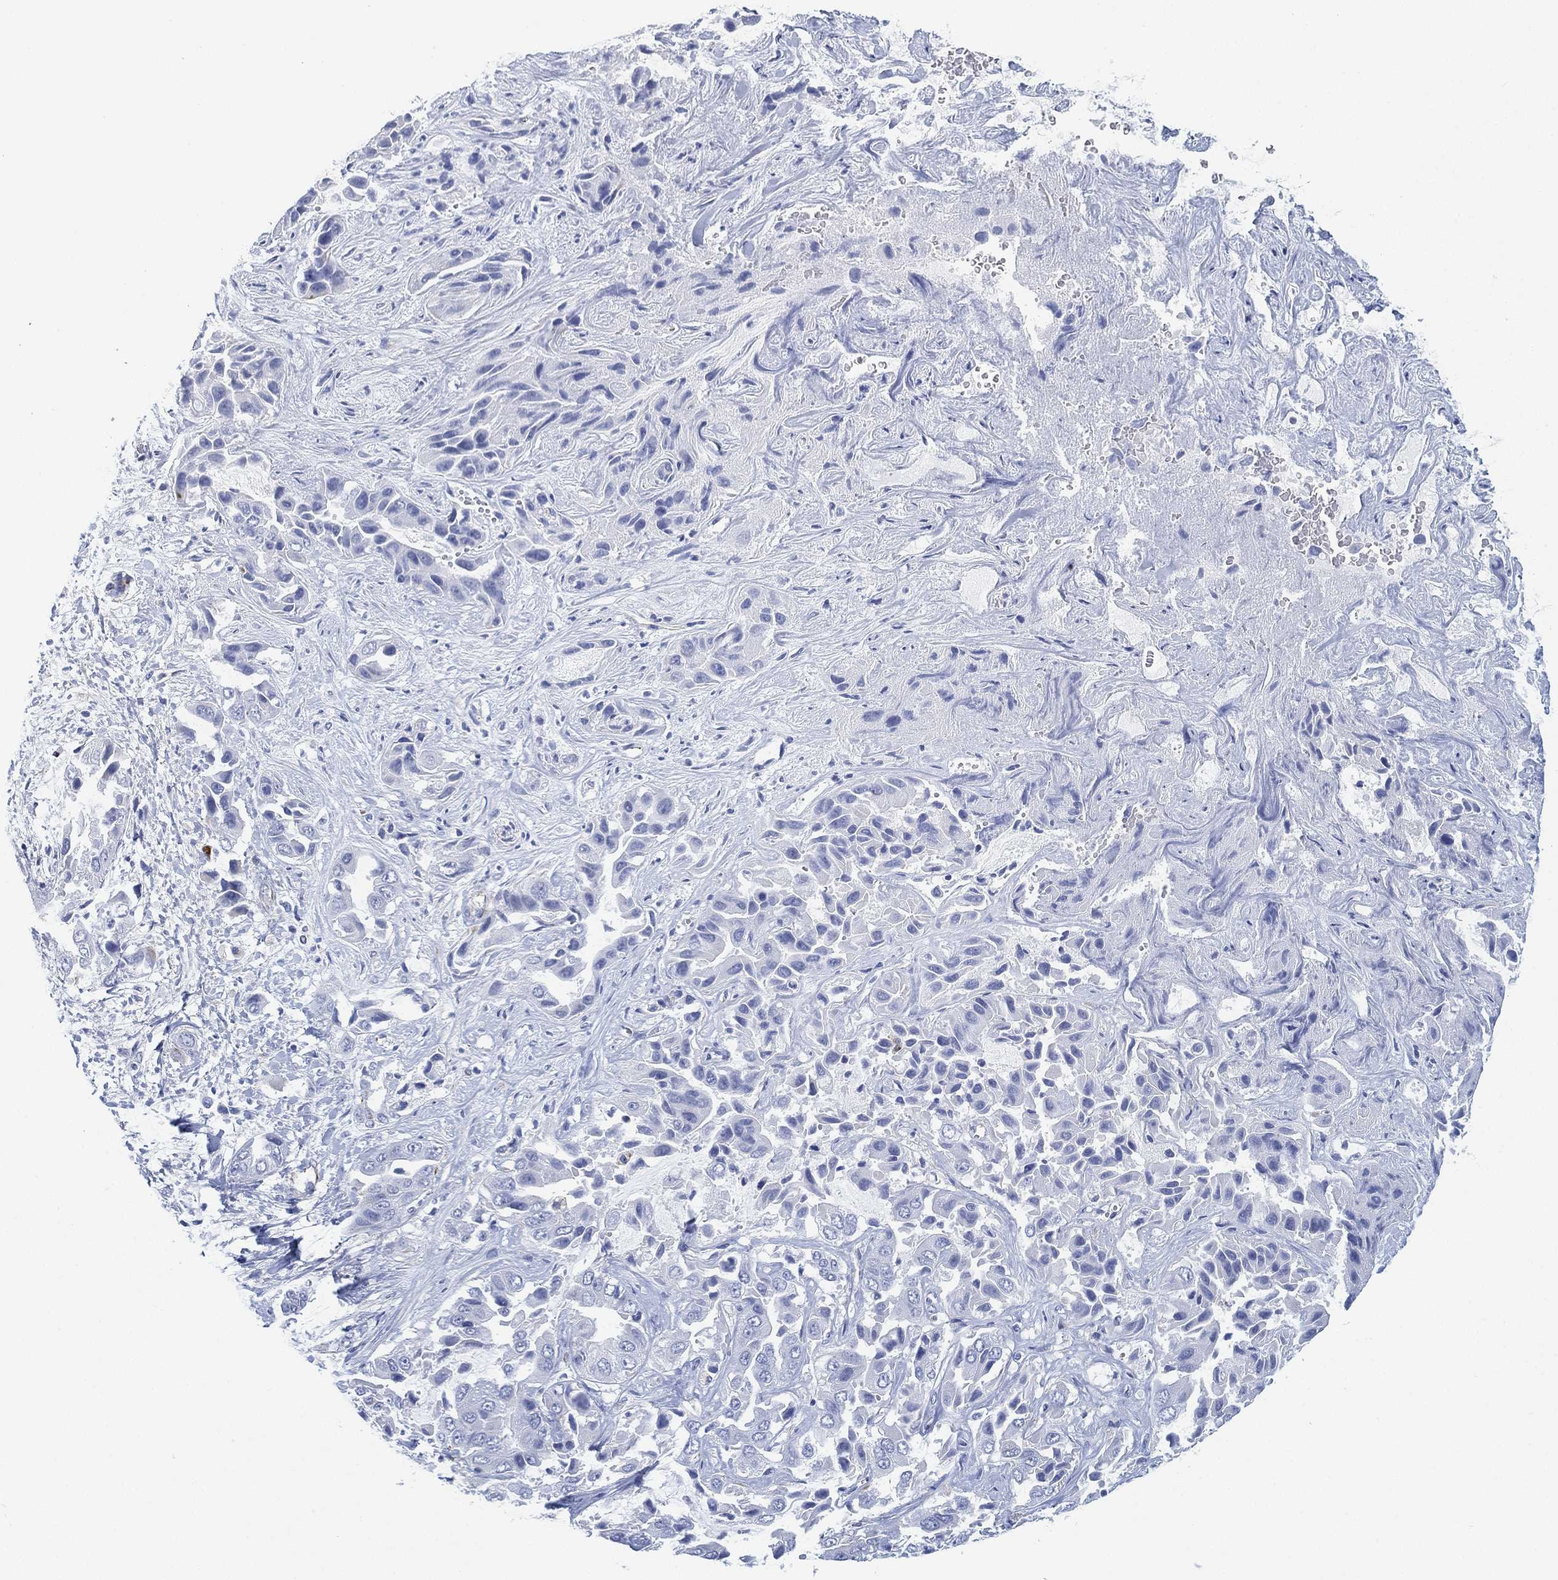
{"staining": {"intensity": "negative", "quantity": "none", "location": "none"}, "tissue": "liver cancer", "cell_type": "Tumor cells", "image_type": "cancer", "snomed": [{"axis": "morphology", "description": "Cholangiocarcinoma"}, {"axis": "topography", "description": "Liver"}], "caption": "Protein analysis of cholangiocarcinoma (liver) shows no significant expression in tumor cells.", "gene": "PSKH2", "patient": {"sex": "female", "age": 52}}